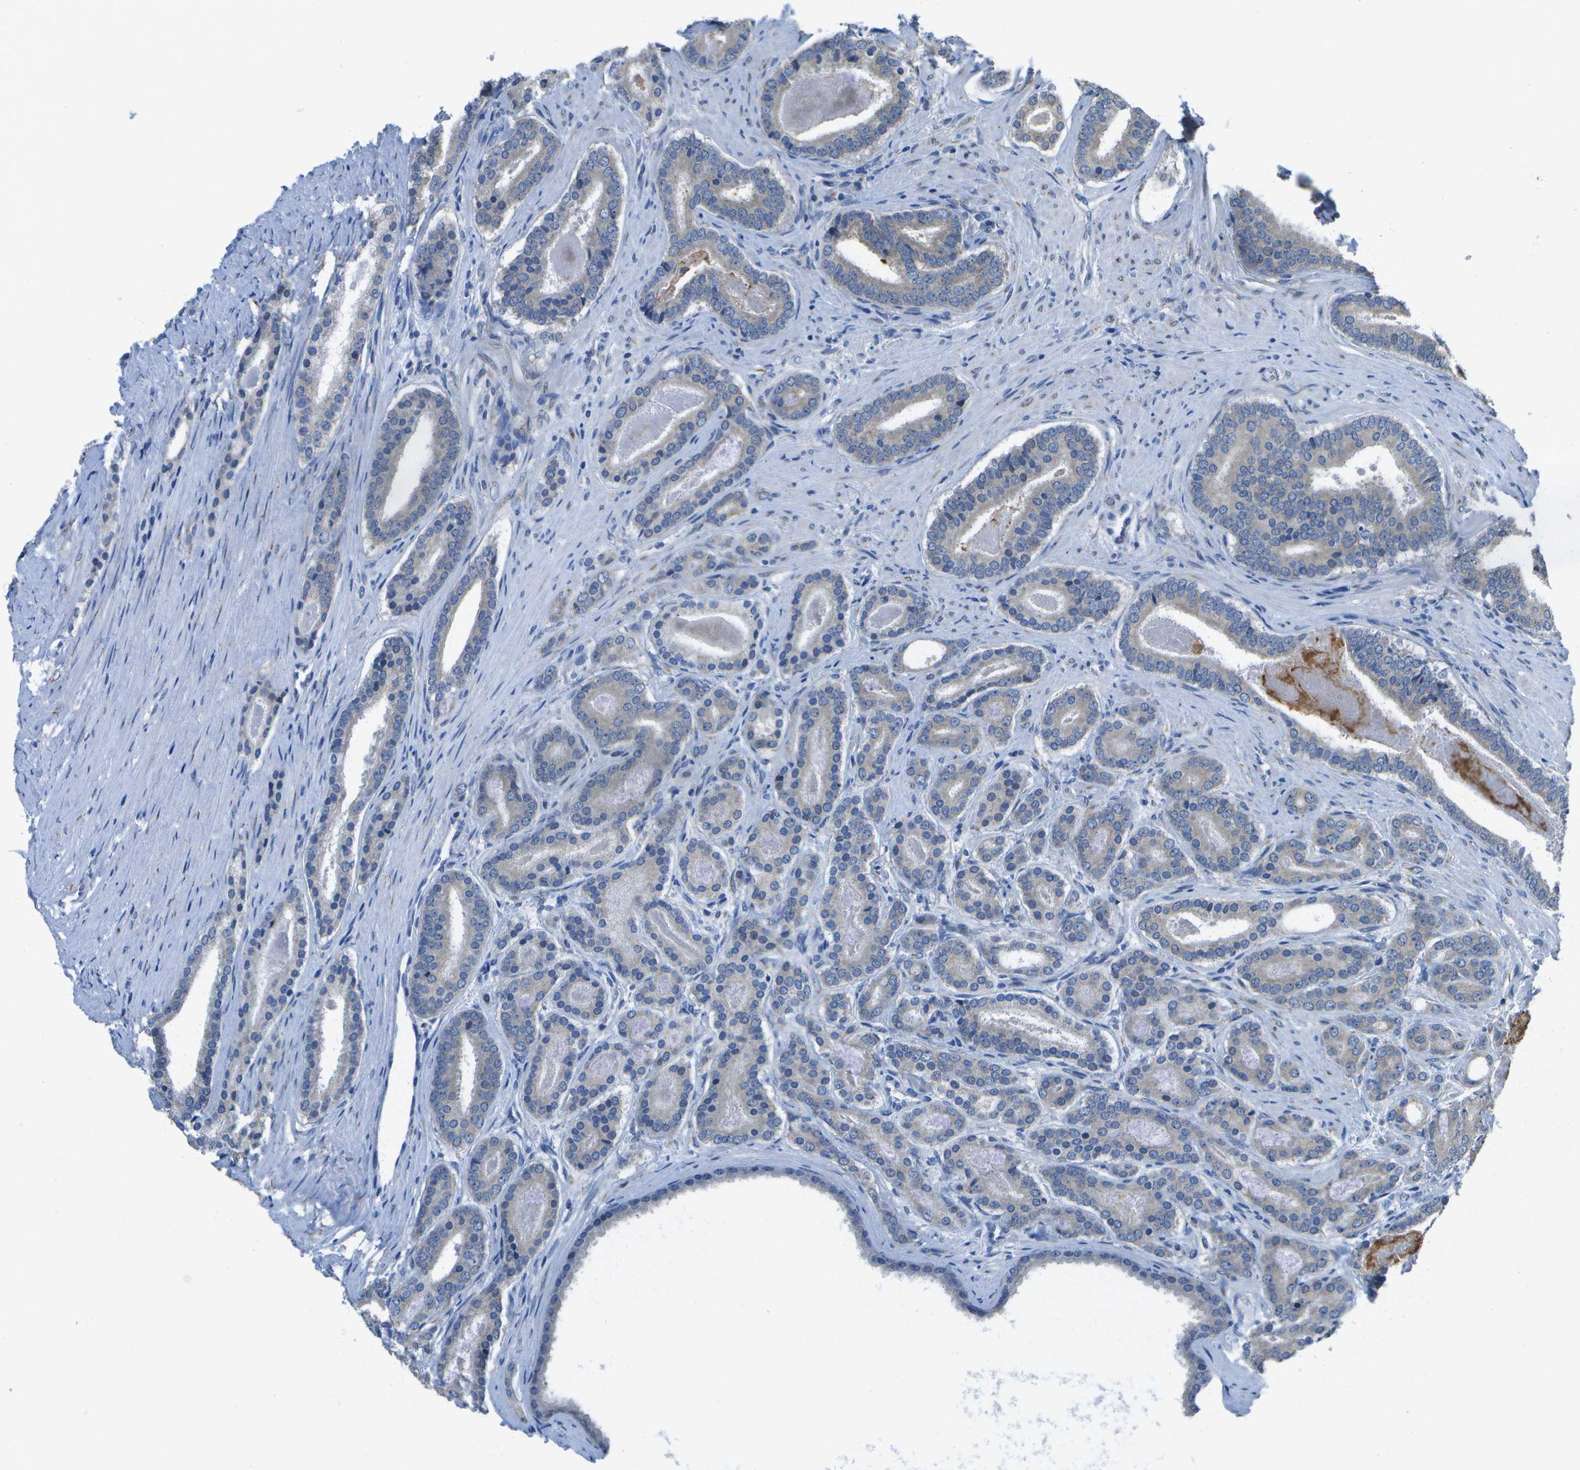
{"staining": {"intensity": "negative", "quantity": "none", "location": "none"}, "tissue": "prostate cancer", "cell_type": "Tumor cells", "image_type": "cancer", "snomed": [{"axis": "morphology", "description": "Adenocarcinoma, High grade"}, {"axis": "topography", "description": "Prostate"}], "caption": "Prostate cancer (high-grade adenocarcinoma) was stained to show a protein in brown. There is no significant expression in tumor cells.", "gene": "DSE", "patient": {"sex": "male", "age": 60}}